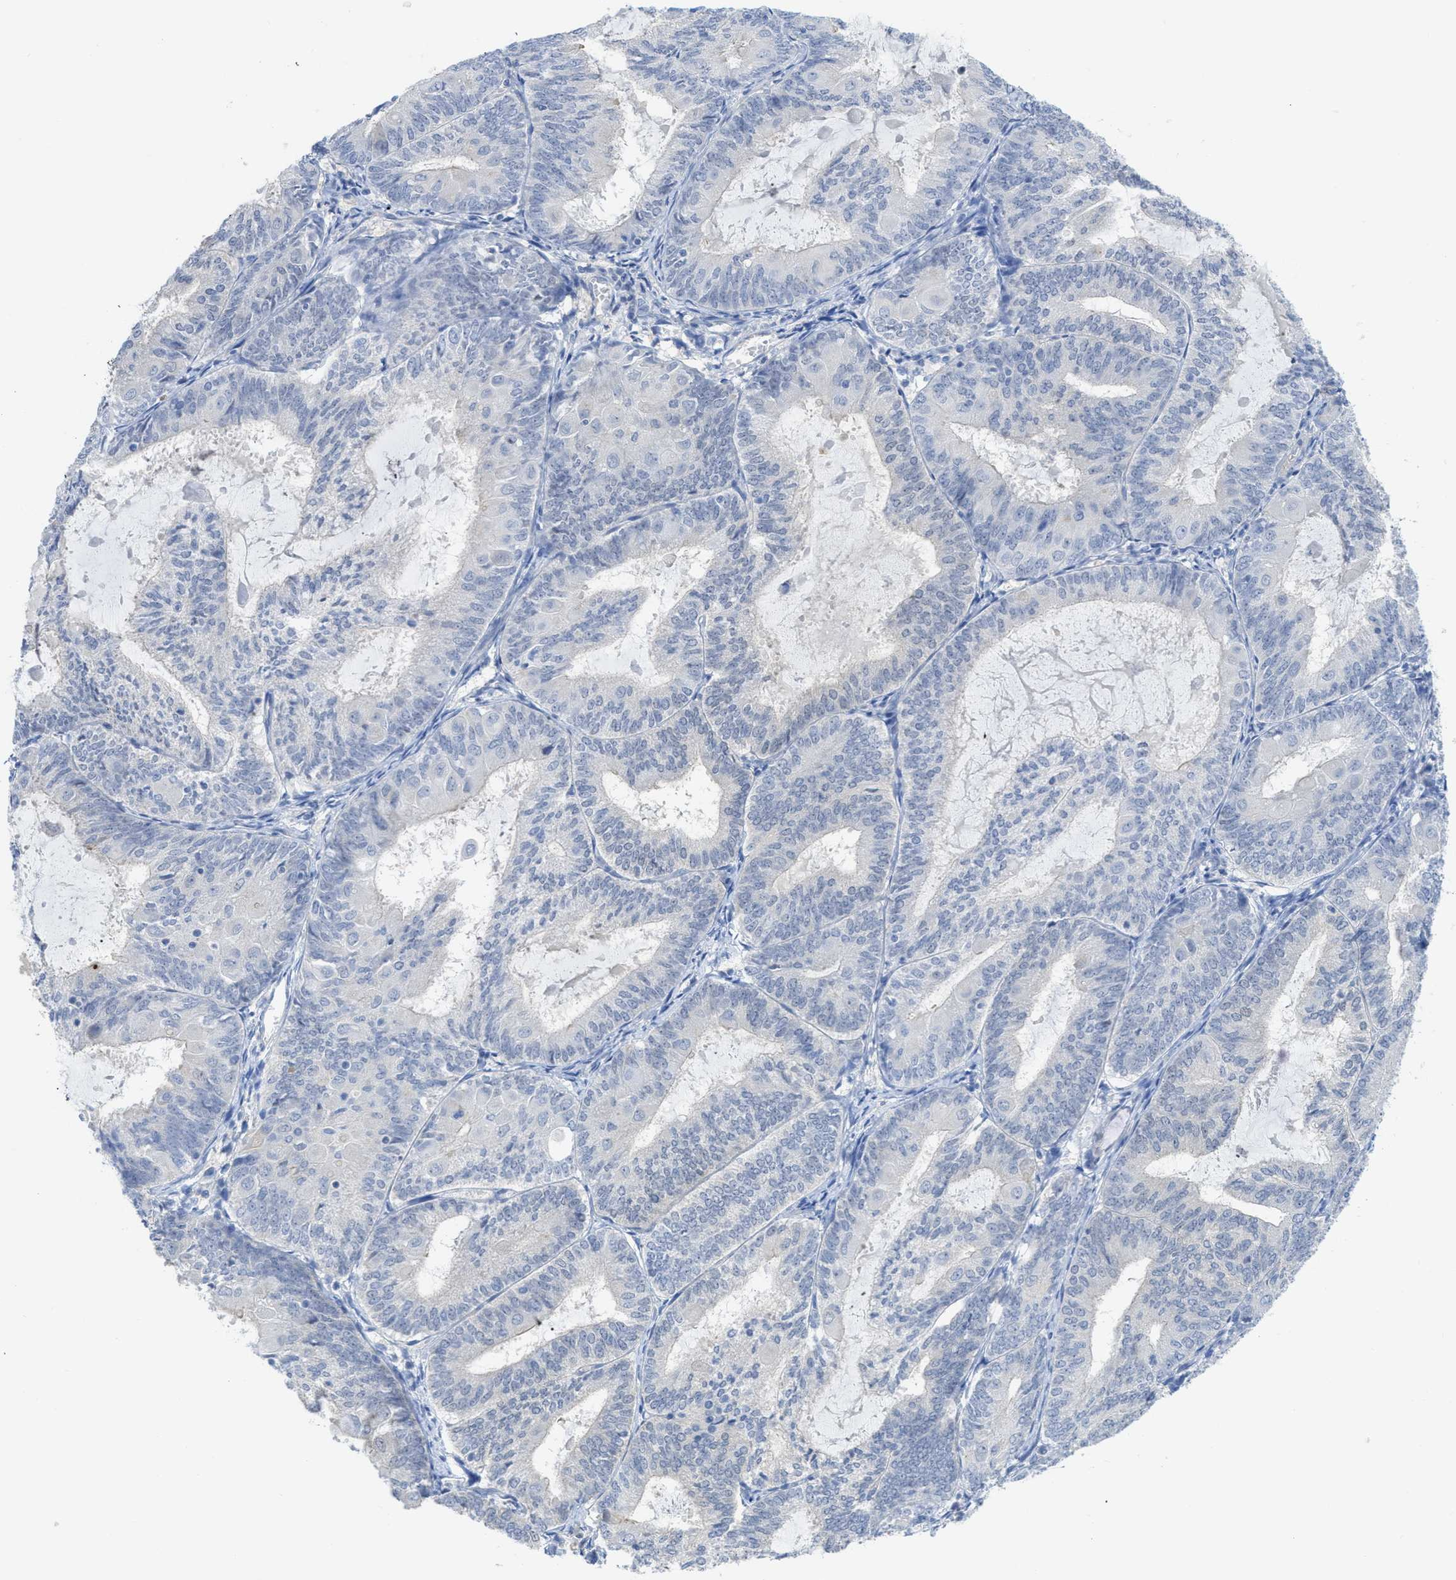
{"staining": {"intensity": "negative", "quantity": "none", "location": "none"}, "tissue": "endometrial cancer", "cell_type": "Tumor cells", "image_type": "cancer", "snomed": [{"axis": "morphology", "description": "Adenocarcinoma, NOS"}, {"axis": "topography", "description": "Endometrium"}], "caption": "Endometrial cancer stained for a protein using IHC displays no positivity tumor cells.", "gene": "MYL3", "patient": {"sex": "female", "age": 81}}